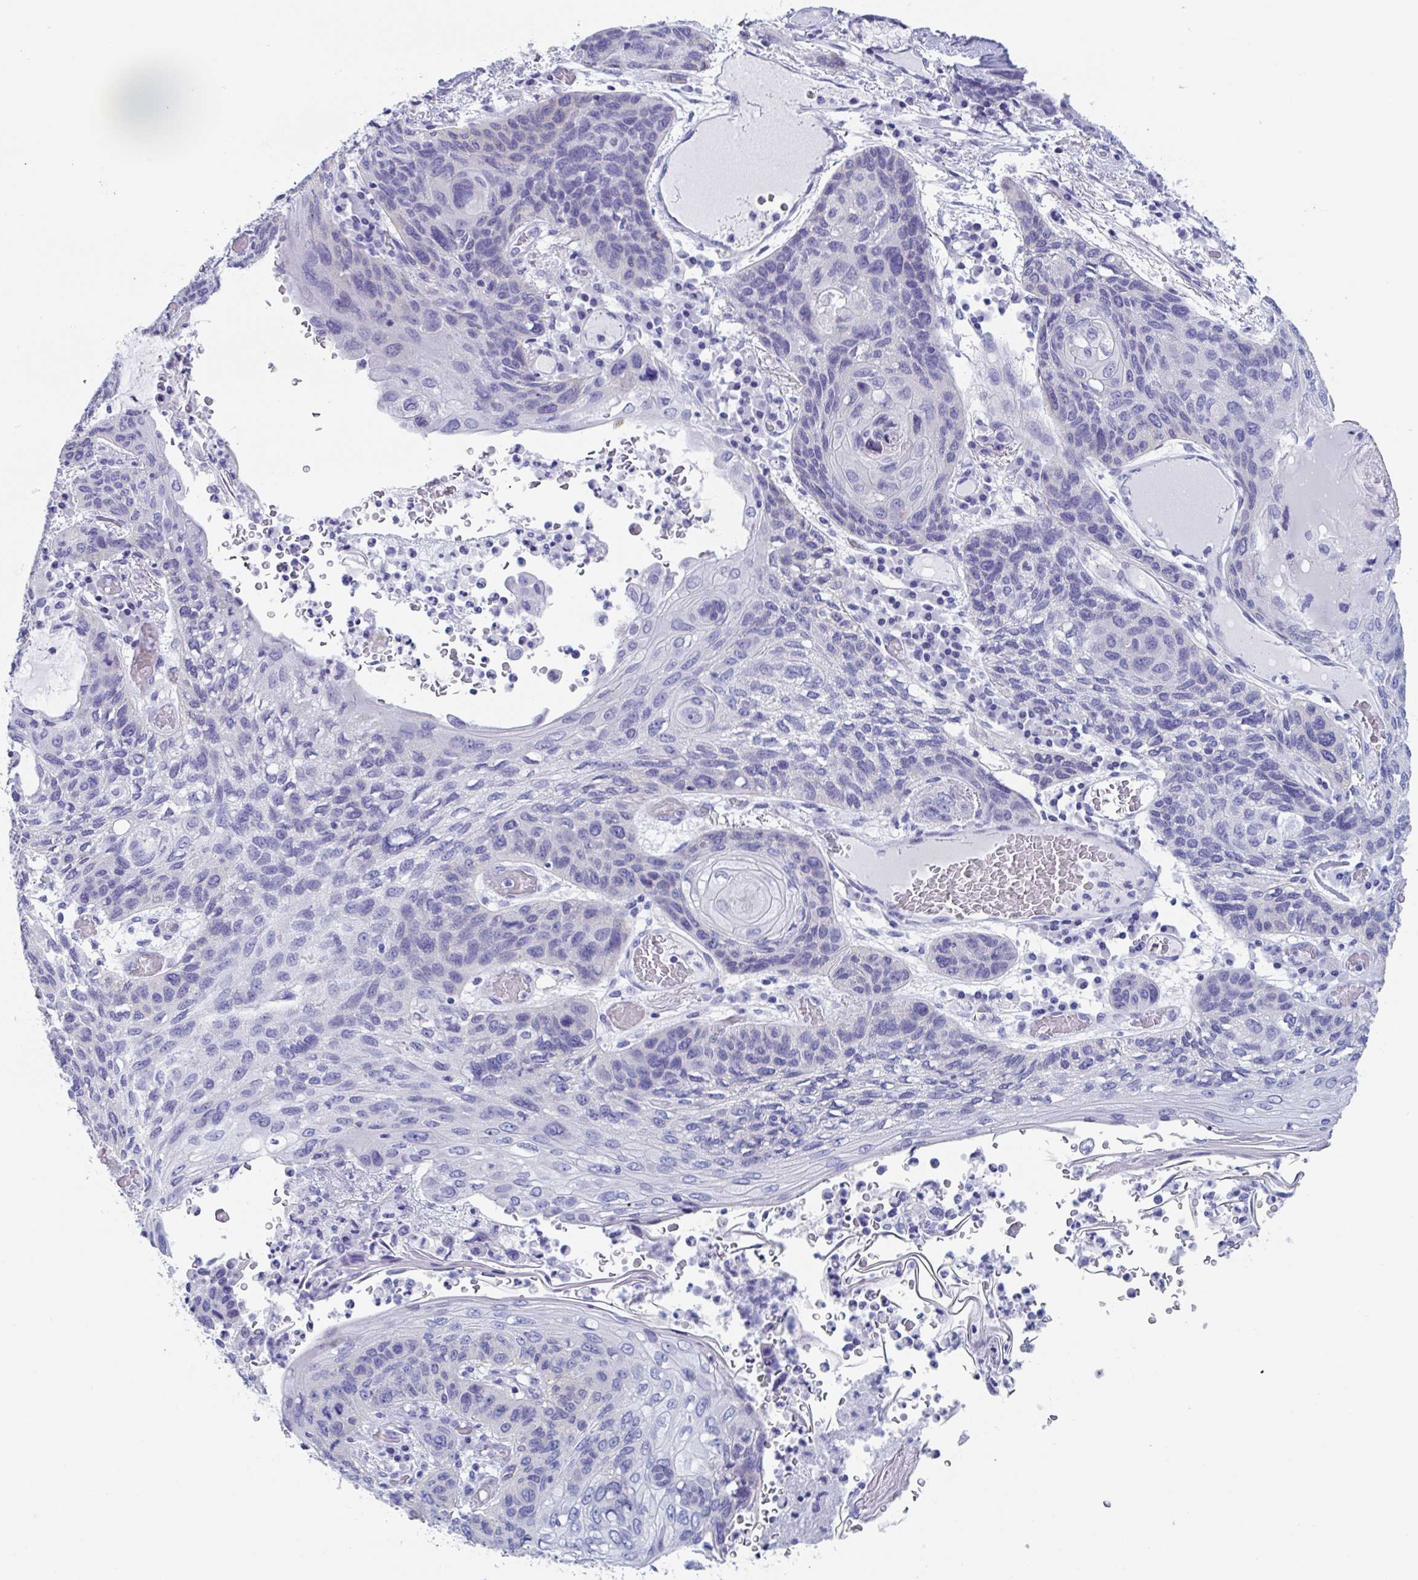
{"staining": {"intensity": "negative", "quantity": "none", "location": "none"}, "tissue": "lung cancer", "cell_type": "Tumor cells", "image_type": "cancer", "snomed": [{"axis": "morphology", "description": "Squamous cell carcinoma, NOS"}, {"axis": "morphology", "description": "Squamous cell carcinoma, metastatic, NOS"}, {"axis": "topography", "description": "Lymph node"}, {"axis": "topography", "description": "Lung"}], "caption": "Lung cancer was stained to show a protein in brown. There is no significant positivity in tumor cells.", "gene": "ZPBP", "patient": {"sex": "male", "age": 41}}